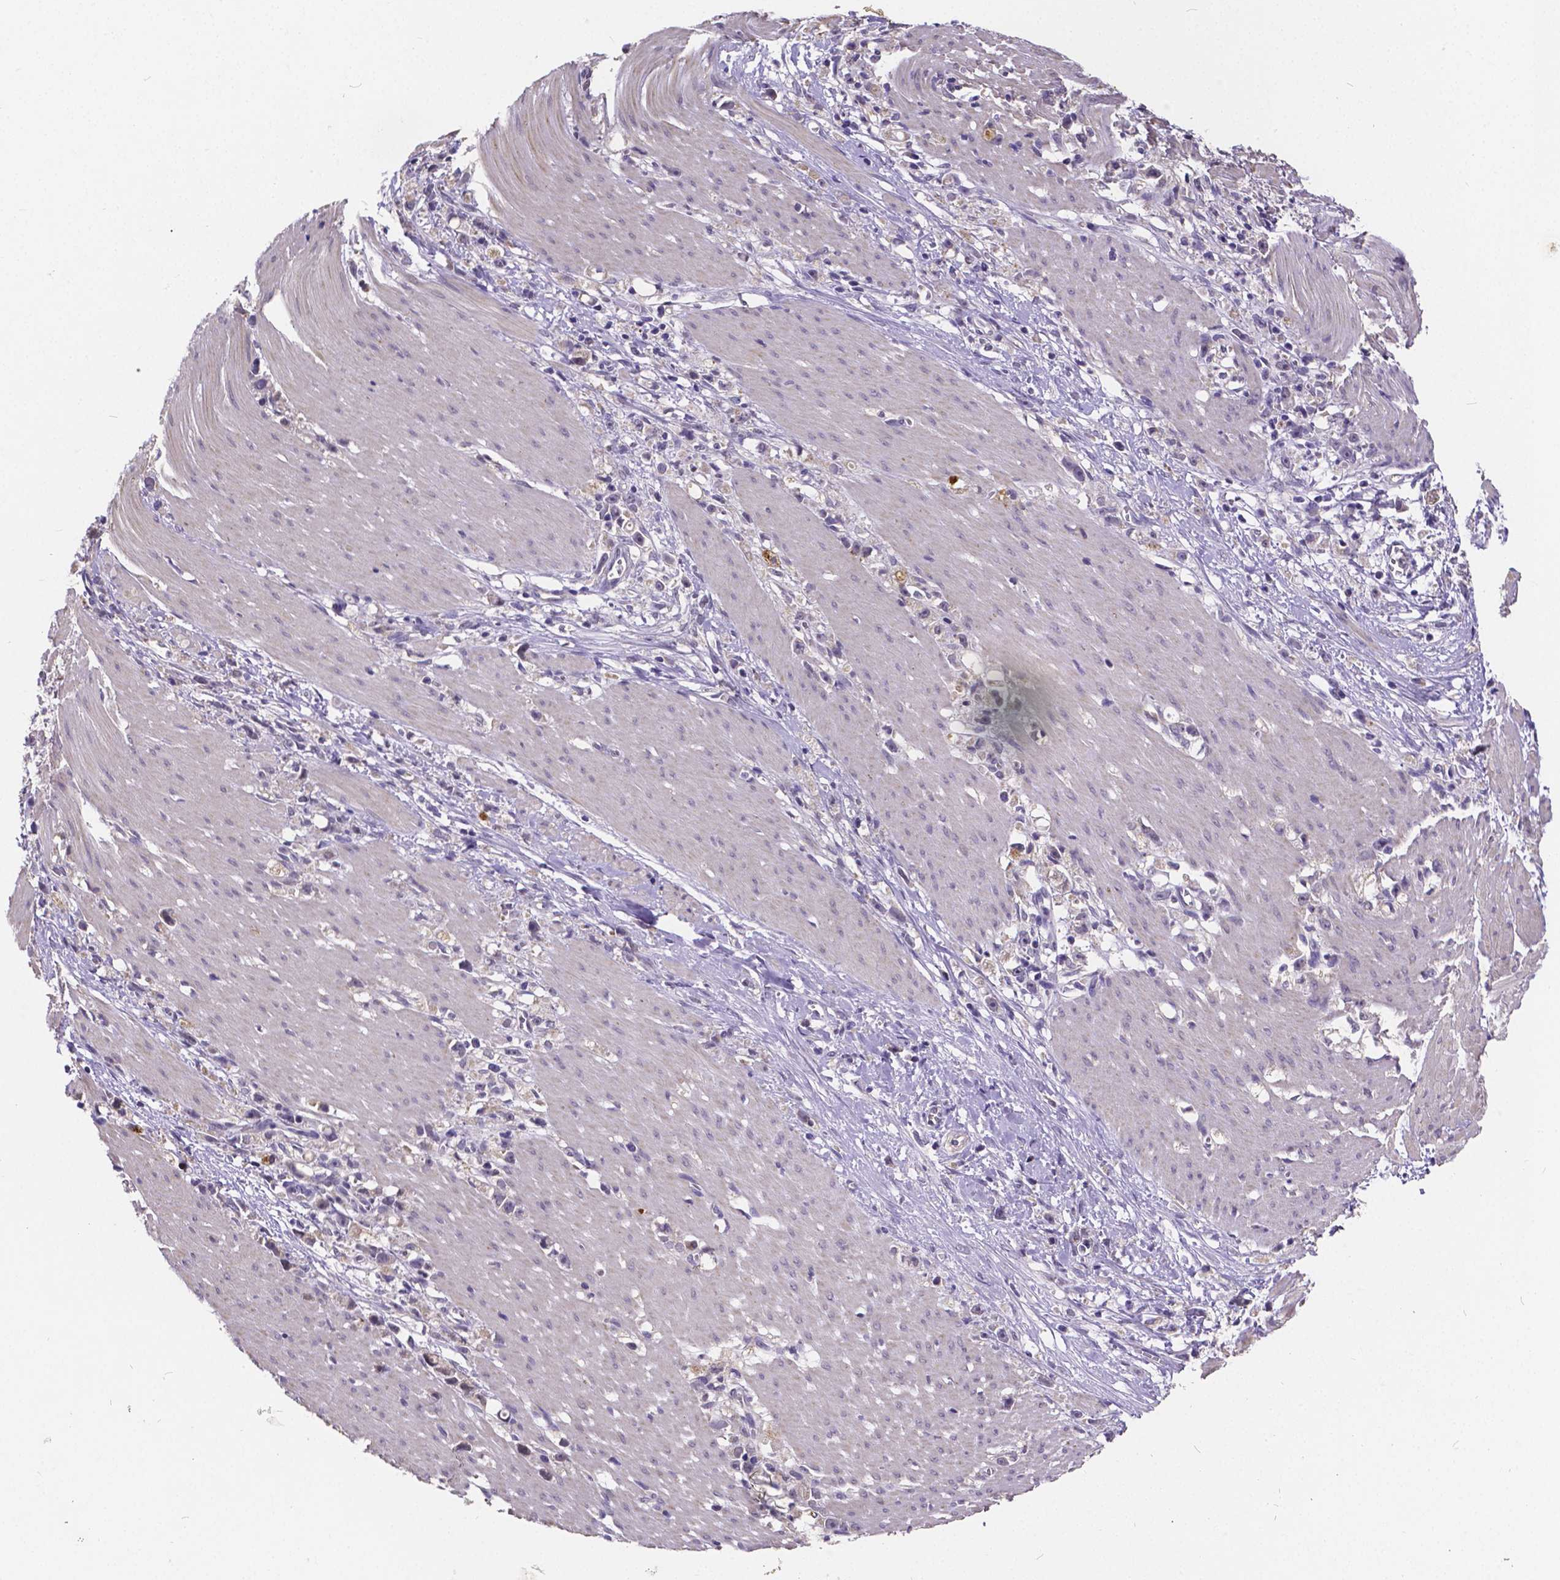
{"staining": {"intensity": "negative", "quantity": "none", "location": "none"}, "tissue": "stomach cancer", "cell_type": "Tumor cells", "image_type": "cancer", "snomed": [{"axis": "morphology", "description": "Adenocarcinoma, NOS"}, {"axis": "topography", "description": "Stomach"}], "caption": "There is no significant positivity in tumor cells of stomach cancer.", "gene": "CTNNA2", "patient": {"sex": "female", "age": 59}}